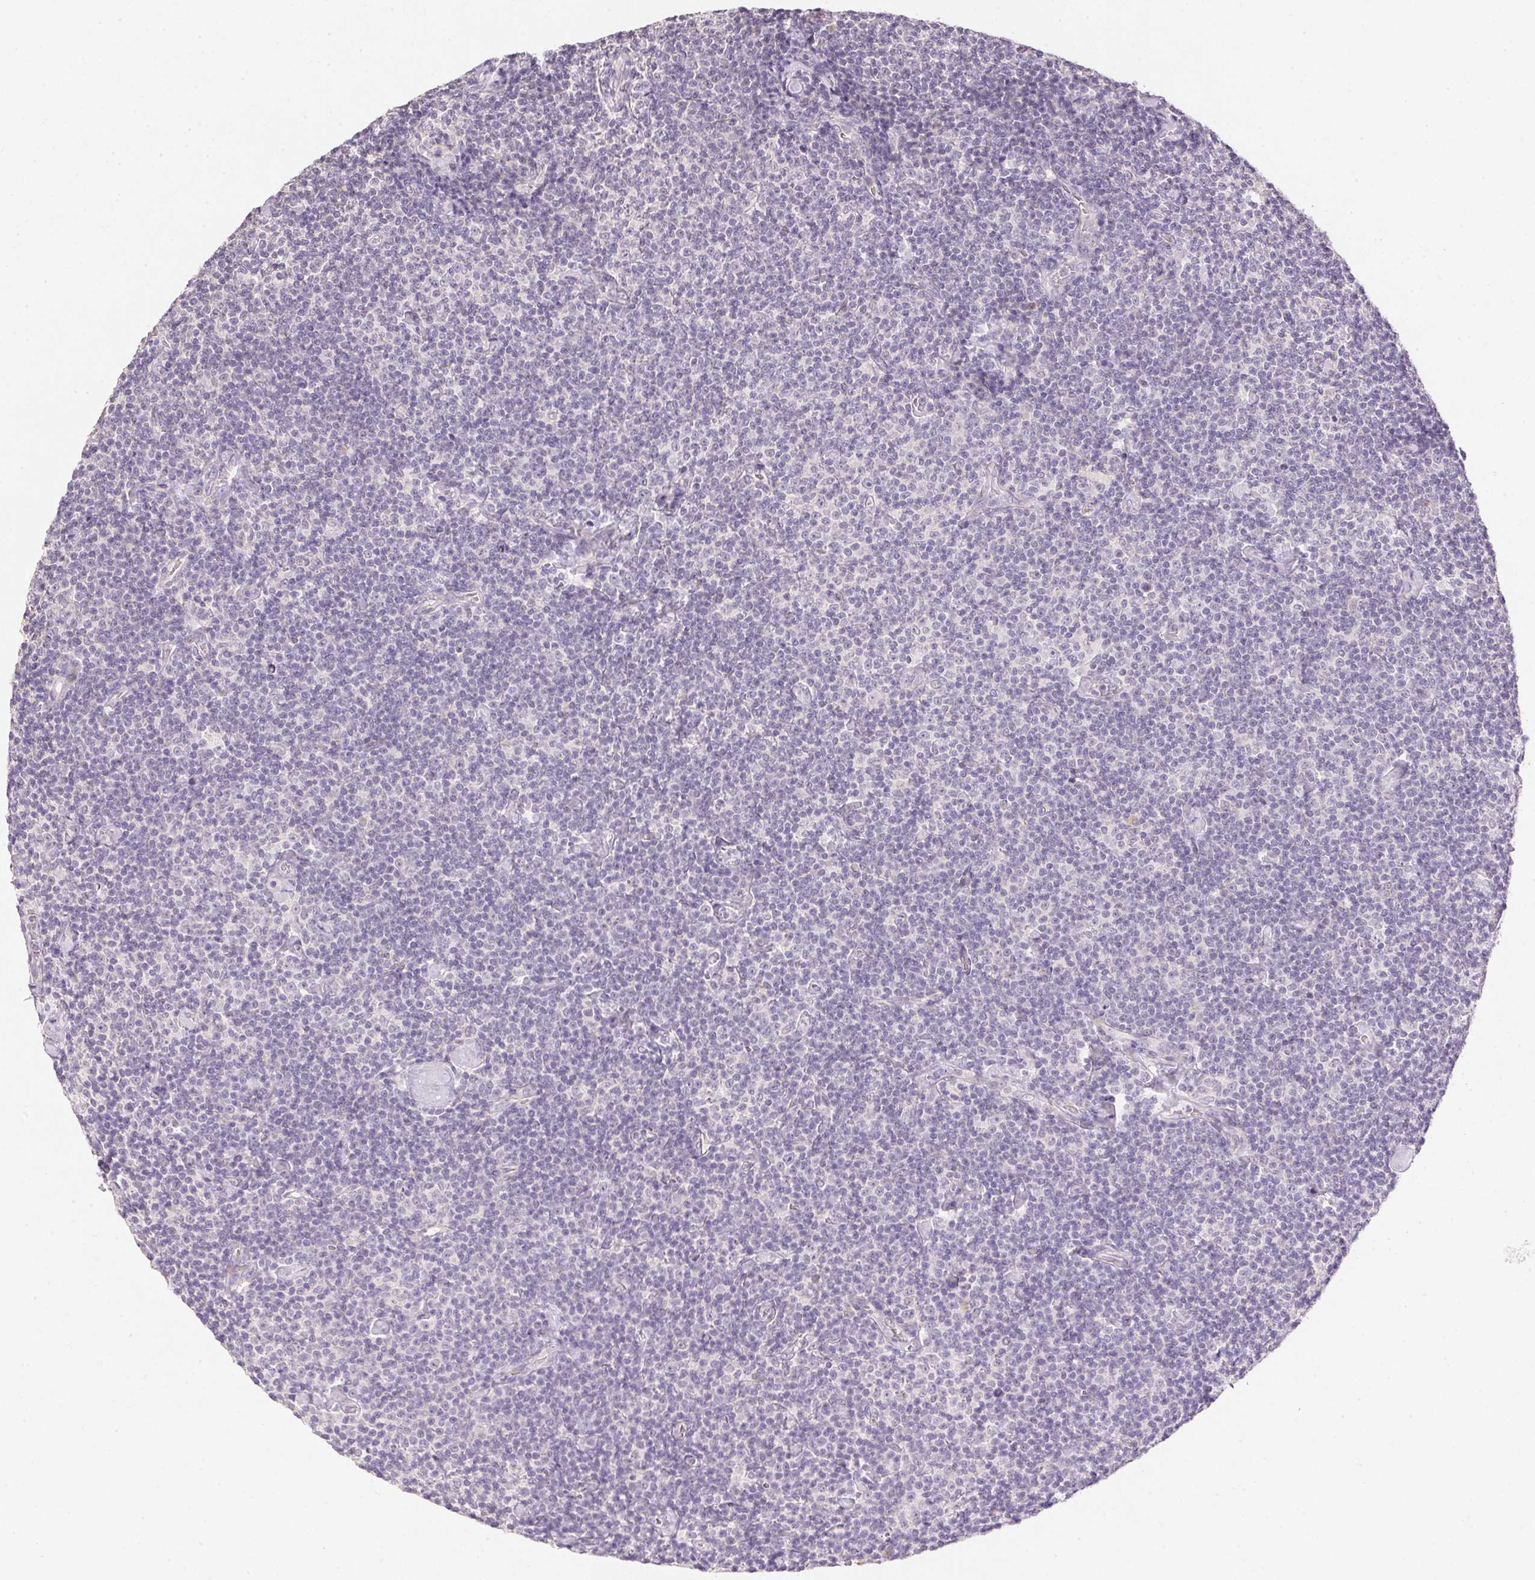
{"staining": {"intensity": "negative", "quantity": "none", "location": "none"}, "tissue": "lymphoma", "cell_type": "Tumor cells", "image_type": "cancer", "snomed": [{"axis": "morphology", "description": "Malignant lymphoma, non-Hodgkin's type, Low grade"}, {"axis": "topography", "description": "Lymph node"}], "caption": "IHC image of human lymphoma stained for a protein (brown), which reveals no staining in tumor cells.", "gene": "DHCR24", "patient": {"sex": "male", "age": 81}}